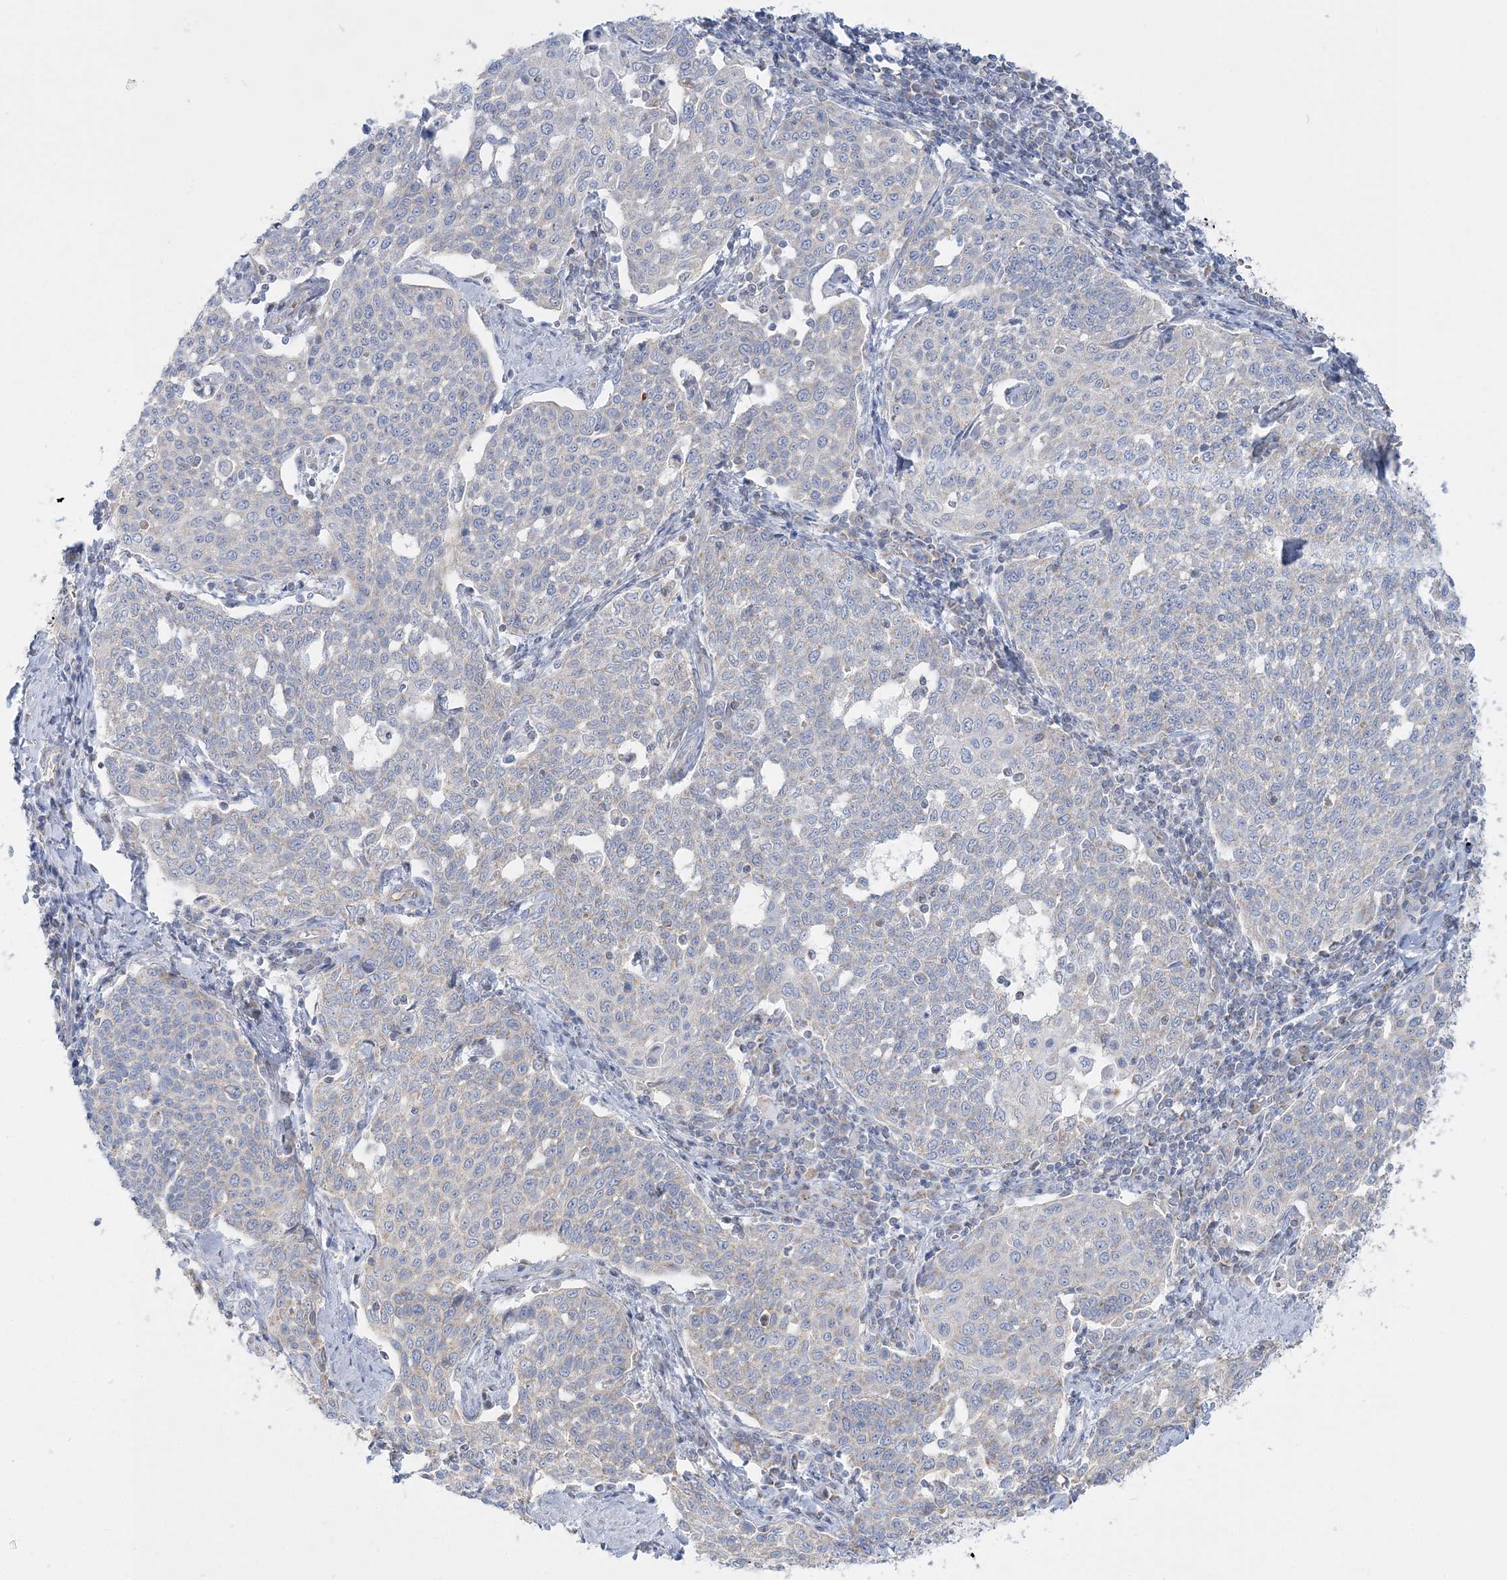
{"staining": {"intensity": "negative", "quantity": "none", "location": "none"}, "tissue": "cervical cancer", "cell_type": "Tumor cells", "image_type": "cancer", "snomed": [{"axis": "morphology", "description": "Squamous cell carcinoma, NOS"}, {"axis": "topography", "description": "Cervix"}], "caption": "DAB (3,3'-diaminobenzidine) immunohistochemical staining of human cervical squamous cell carcinoma displays no significant staining in tumor cells.", "gene": "TBC1D14", "patient": {"sex": "female", "age": 34}}